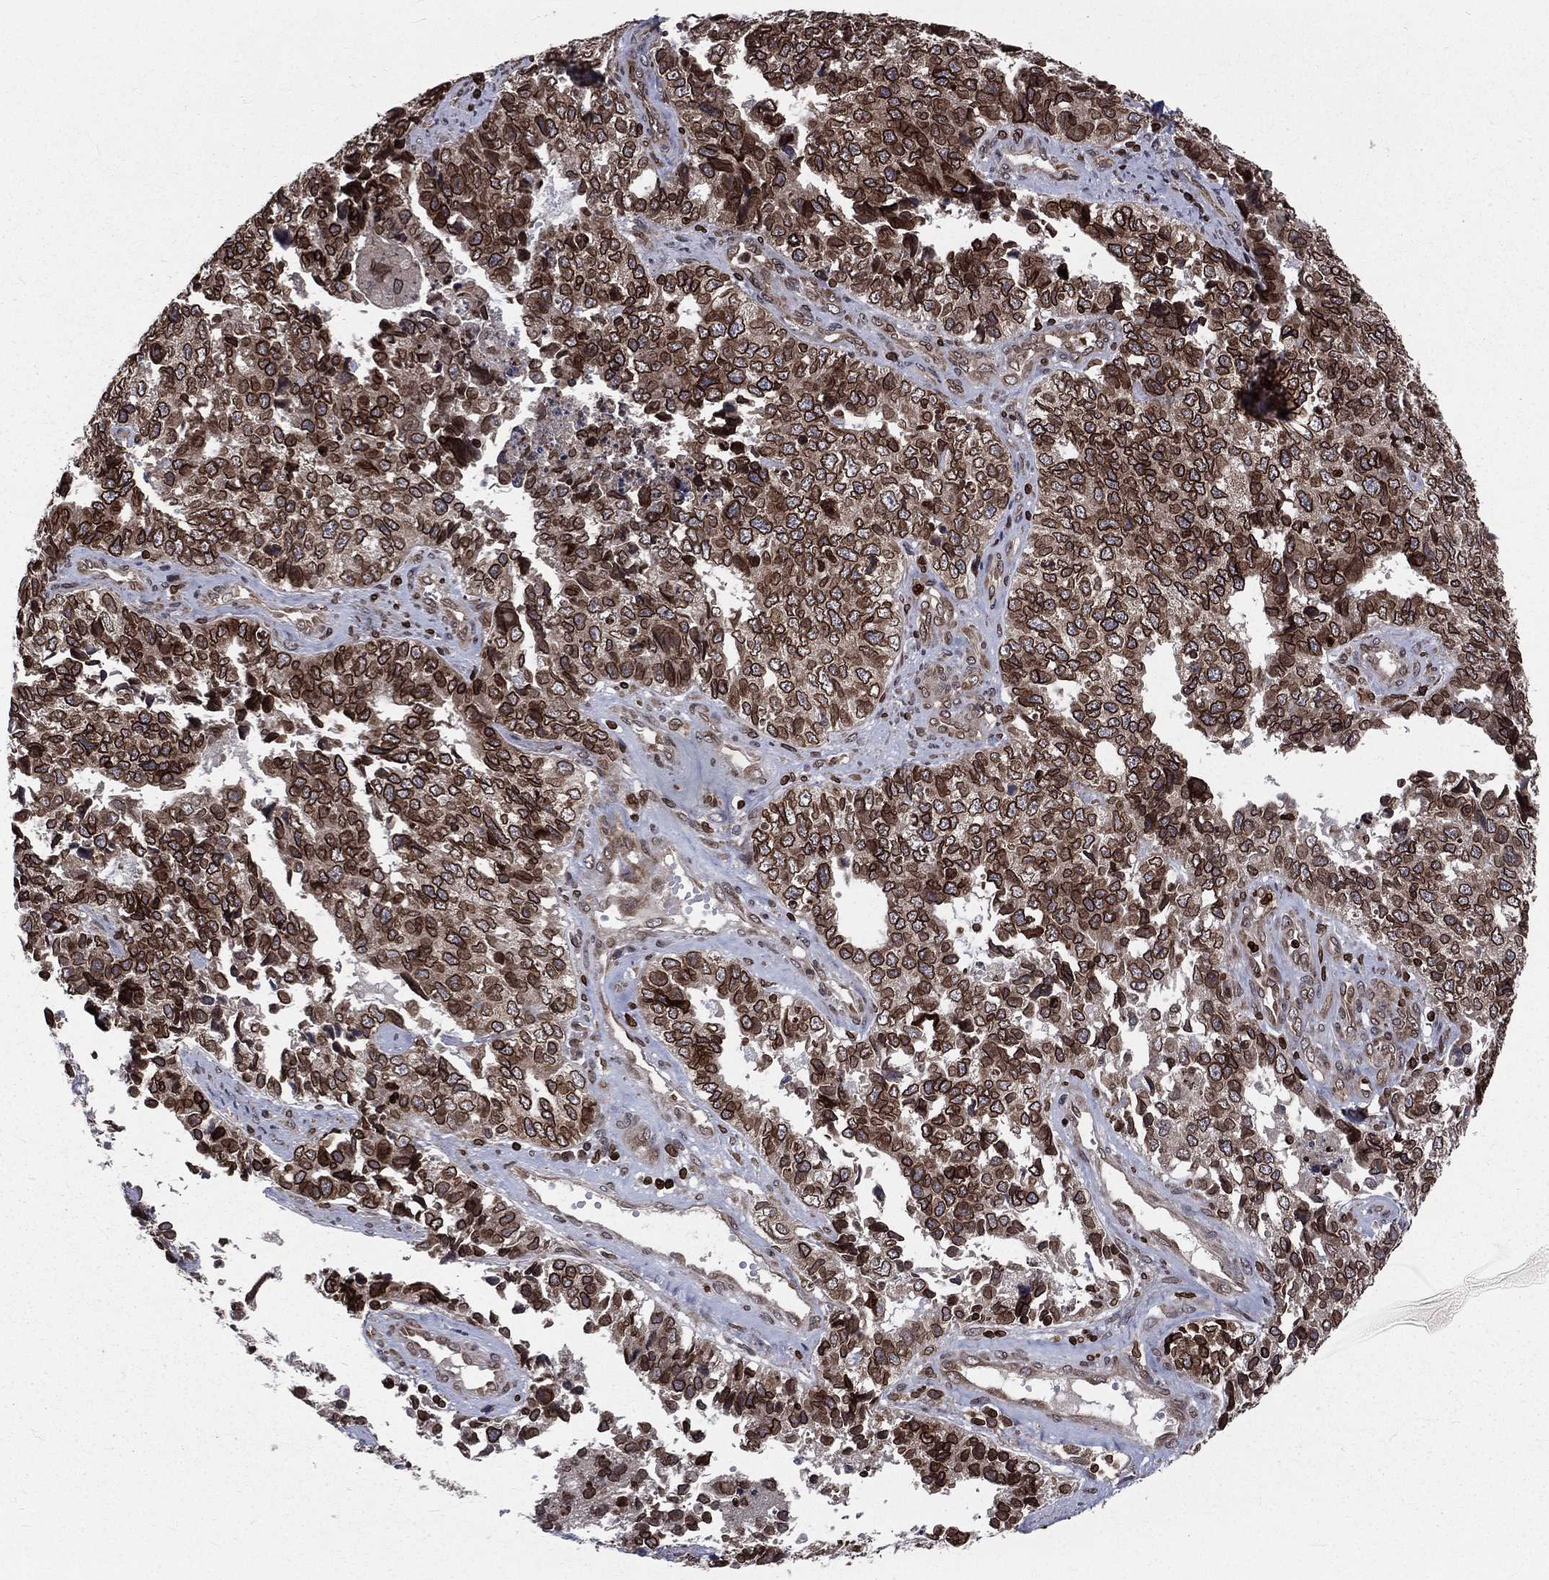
{"staining": {"intensity": "strong", "quantity": ">75%", "location": "cytoplasmic/membranous,nuclear"}, "tissue": "cervical cancer", "cell_type": "Tumor cells", "image_type": "cancer", "snomed": [{"axis": "morphology", "description": "Squamous cell carcinoma, NOS"}, {"axis": "topography", "description": "Cervix"}], "caption": "Cervical squamous cell carcinoma stained with DAB immunohistochemistry exhibits high levels of strong cytoplasmic/membranous and nuclear expression in approximately >75% of tumor cells.", "gene": "LBR", "patient": {"sex": "female", "age": 63}}